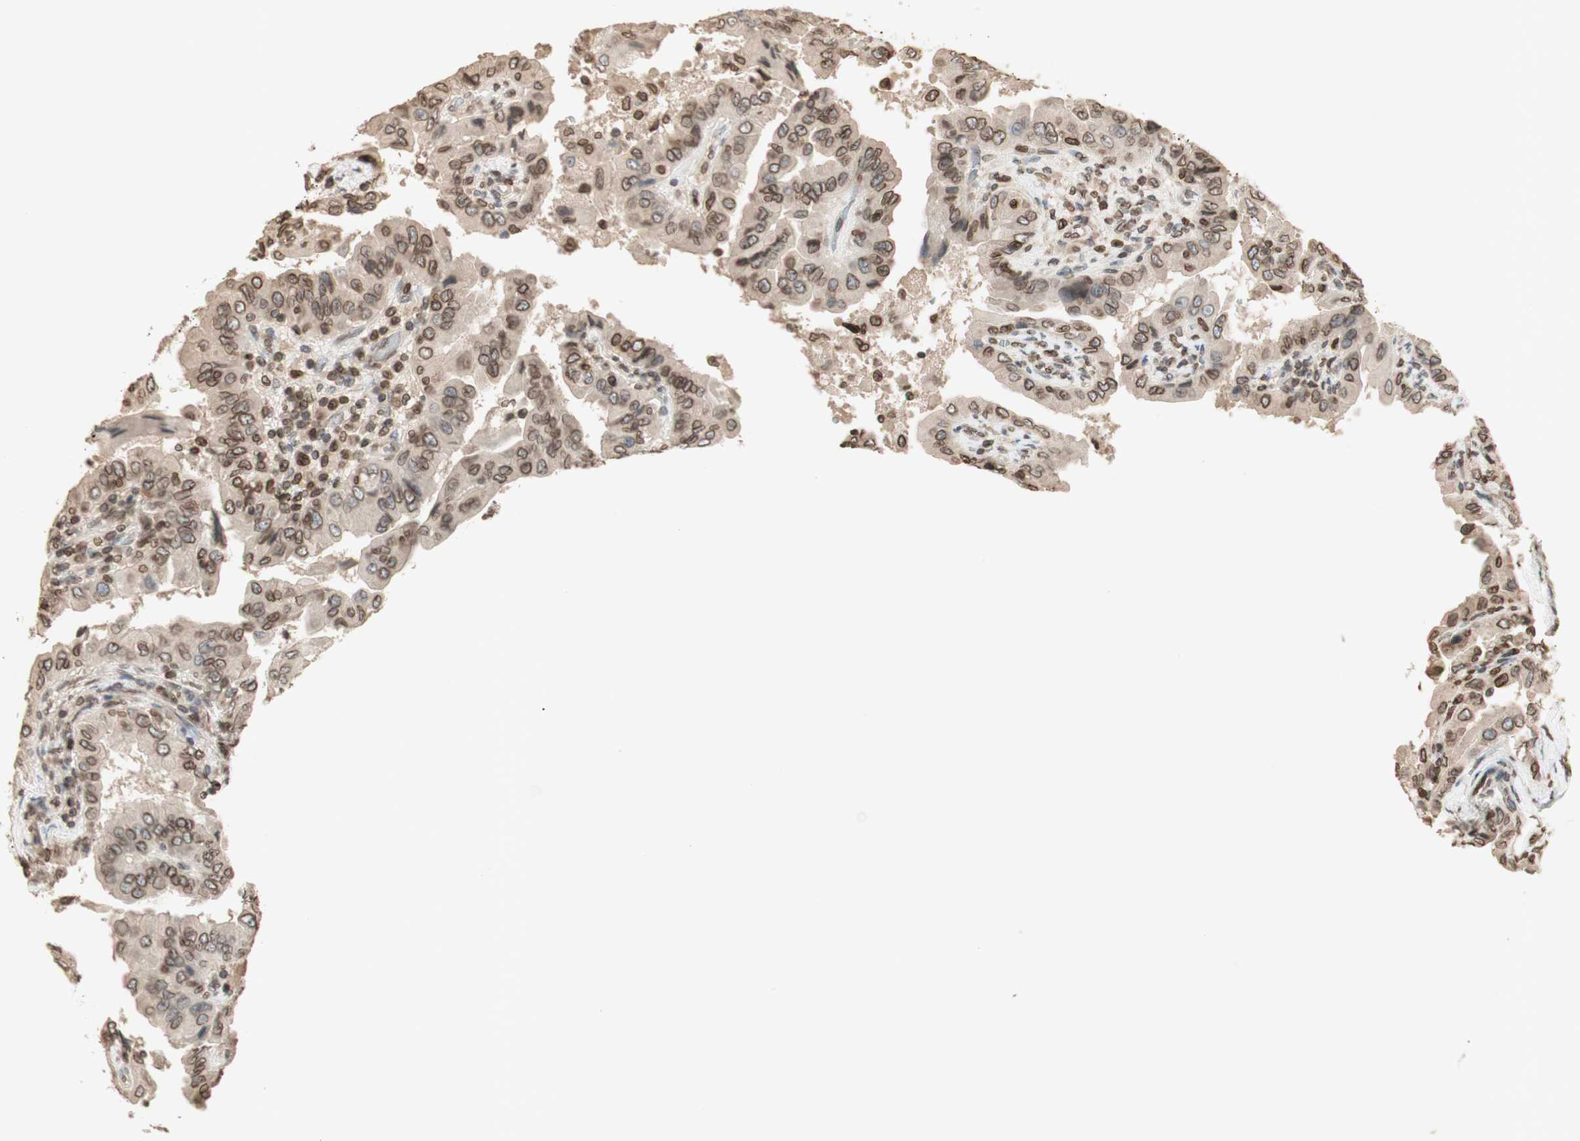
{"staining": {"intensity": "moderate", "quantity": ">75%", "location": "cytoplasmic/membranous,nuclear"}, "tissue": "thyroid cancer", "cell_type": "Tumor cells", "image_type": "cancer", "snomed": [{"axis": "morphology", "description": "Papillary adenocarcinoma, NOS"}, {"axis": "topography", "description": "Thyroid gland"}], "caption": "About >75% of tumor cells in thyroid papillary adenocarcinoma exhibit moderate cytoplasmic/membranous and nuclear protein positivity as visualized by brown immunohistochemical staining.", "gene": "TMPO", "patient": {"sex": "male", "age": 33}}